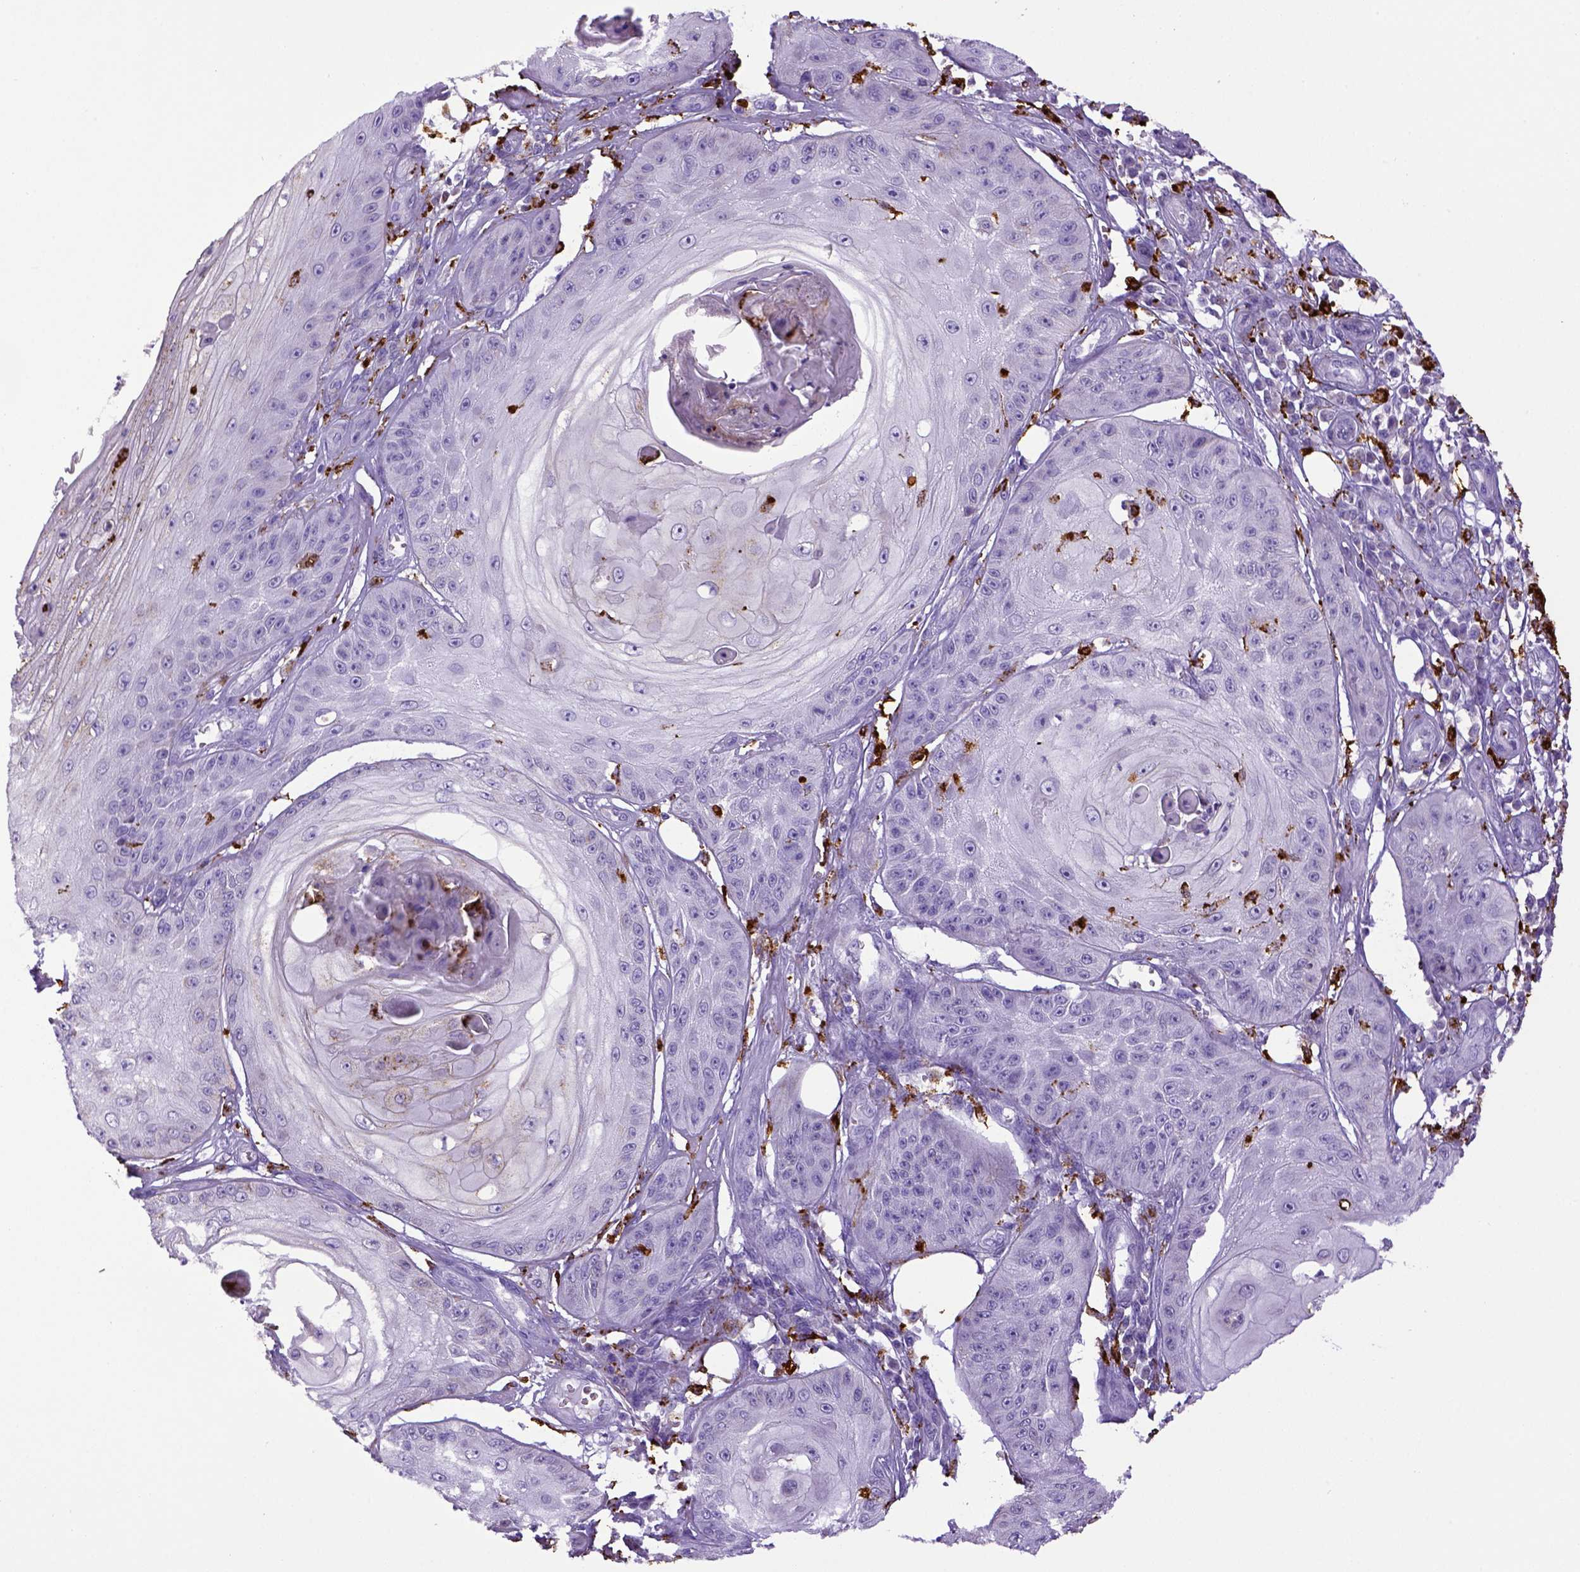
{"staining": {"intensity": "negative", "quantity": "none", "location": "none"}, "tissue": "skin cancer", "cell_type": "Tumor cells", "image_type": "cancer", "snomed": [{"axis": "morphology", "description": "Squamous cell carcinoma, NOS"}, {"axis": "topography", "description": "Skin"}], "caption": "There is no significant expression in tumor cells of skin cancer. The staining is performed using DAB brown chromogen with nuclei counter-stained in using hematoxylin.", "gene": "CD68", "patient": {"sex": "male", "age": 70}}